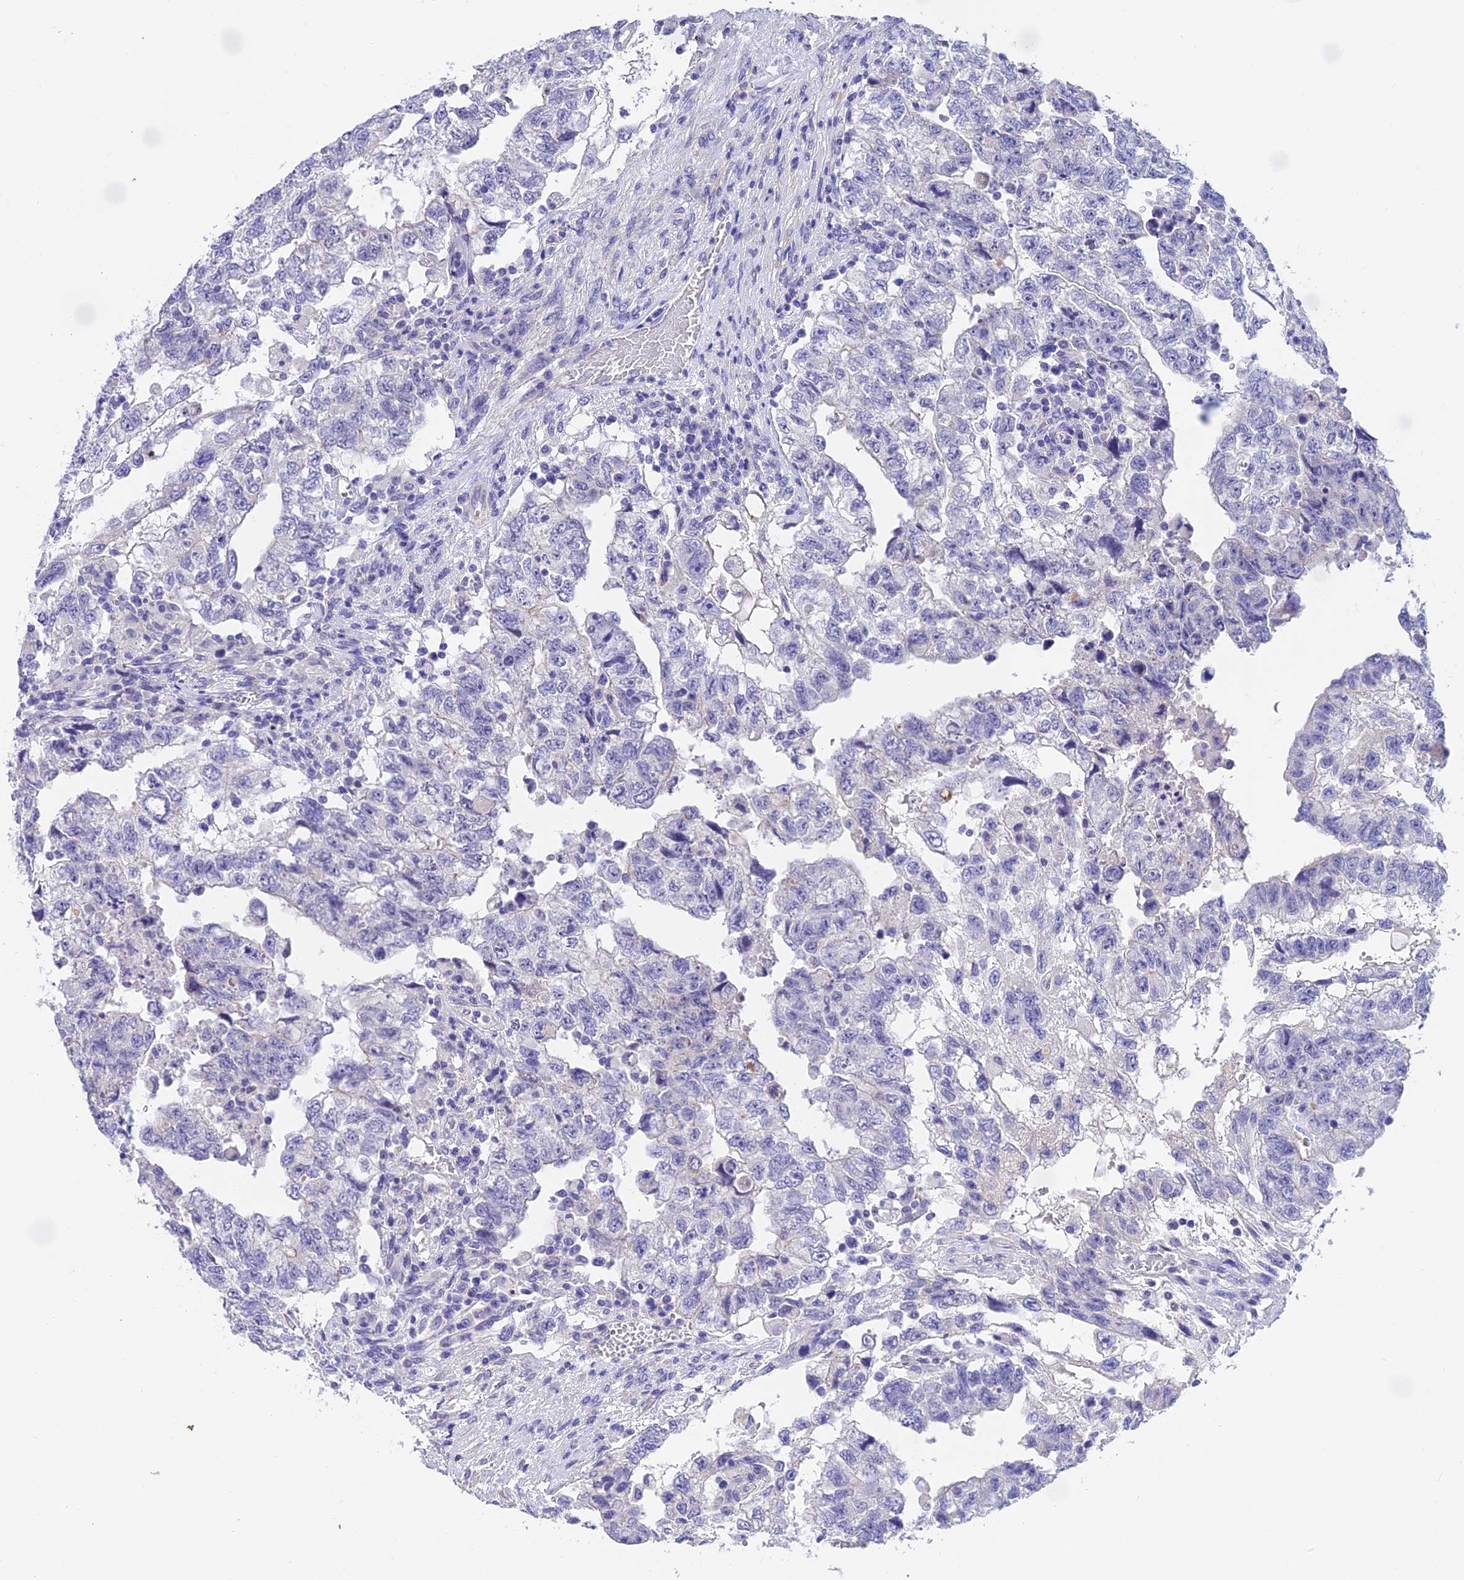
{"staining": {"intensity": "negative", "quantity": "none", "location": "none"}, "tissue": "testis cancer", "cell_type": "Tumor cells", "image_type": "cancer", "snomed": [{"axis": "morphology", "description": "Carcinoma, Embryonal, NOS"}, {"axis": "topography", "description": "Testis"}], "caption": "Testis cancer (embryonal carcinoma) stained for a protein using immunohistochemistry reveals no expression tumor cells.", "gene": "C17orf67", "patient": {"sex": "male", "age": 36}}